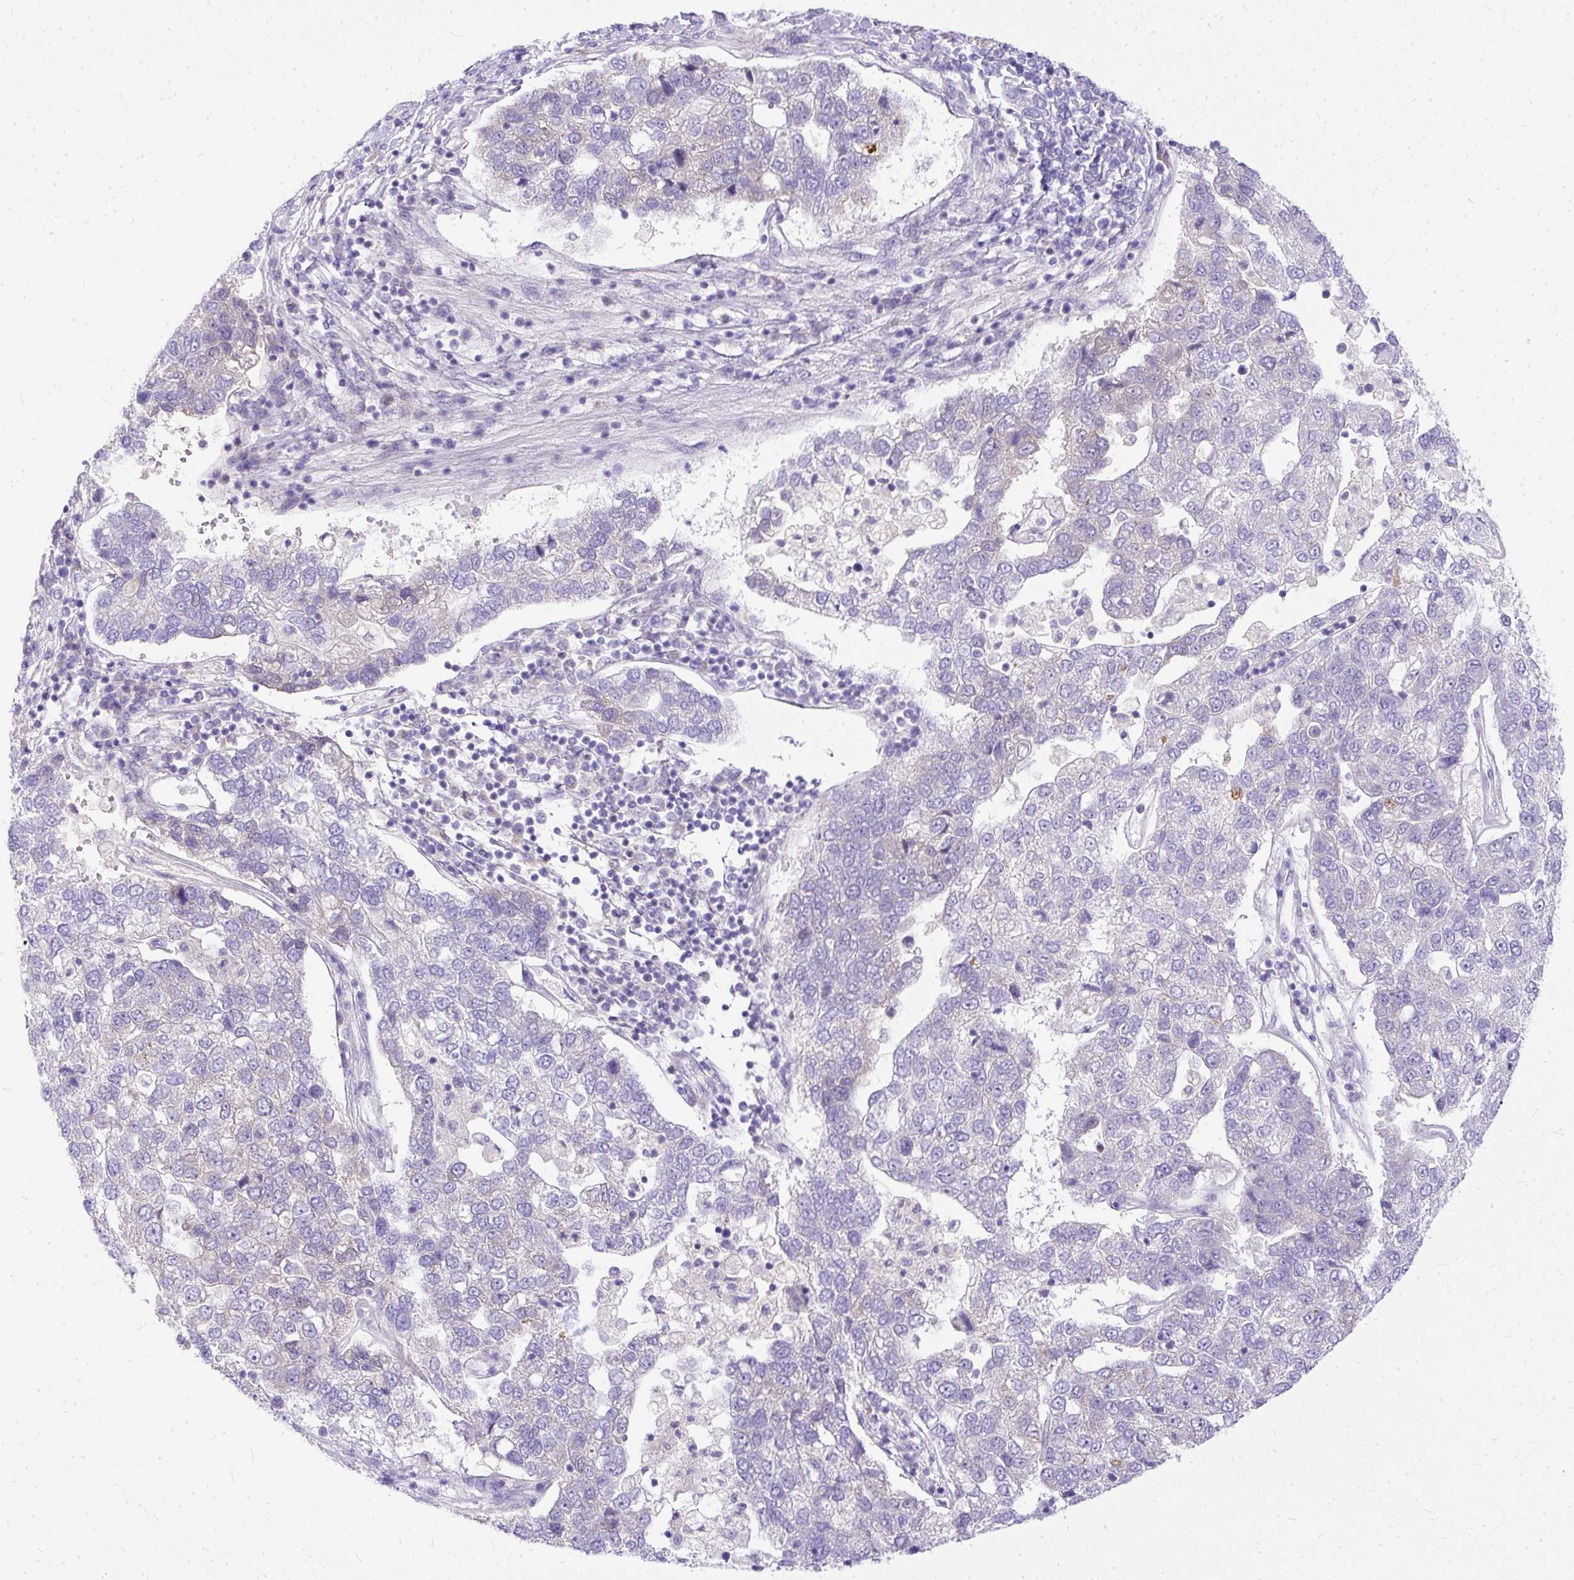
{"staining": {"intensity": "negative", "quantity": "none", "location": "none"}, "tissue": "pancreatic cancer", "cell_type": "Tumor cells", "image_type": "cancer", "snomed": [{"axis": "morphology", "description": "Adenocarcinoma, NOS"}, {"axis": "topography", "description": "Pancreas"}], "caption": "DAB immunohistochemical staining of pancreatic cancer demonstrates no significant expression in tumor cells.", "gene": "AMFR", "patient": {"sex": "female", "age": 61}}